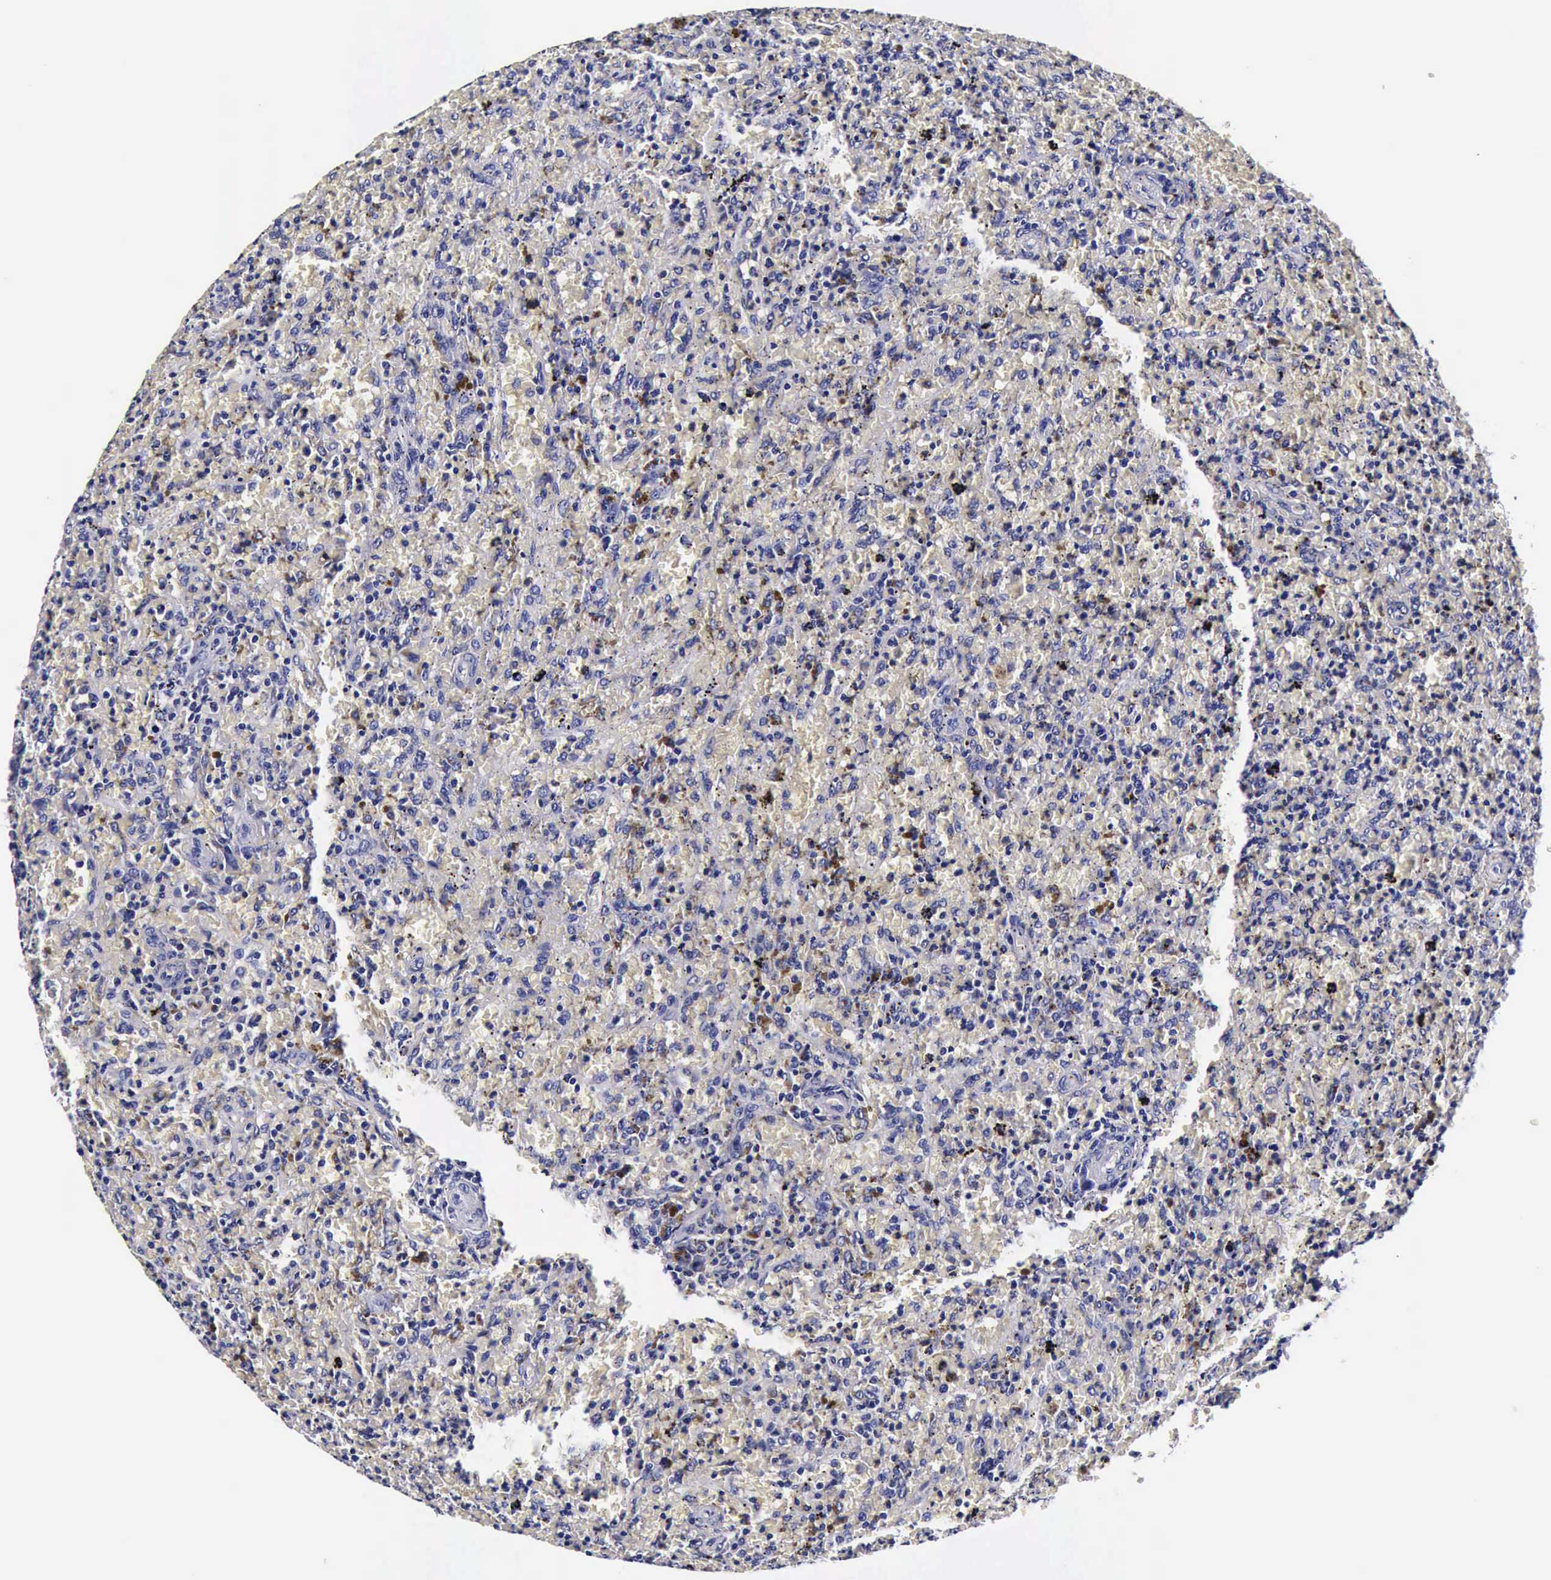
{"staining": {"intensity": "negative", "quantity": "none", "location": "none"}, "tissue": "lymphoma", "cell_type": "Tumor cells", "image_type": "cancer", "snomed": [{"axis": "morphology", "description": "Malignant lymphoma, non-Hodgkin's type, High grade"}, {"axis": "topography", "description": "Spleen"}, {"axis": "topography", "description": "Lymph node"}], "caption": "IHC photomicrograph of neoplastic tissue: lymphoma stained with DAB (3,3'-diaminobenzidine) displays no significant protein staining in tumor cells.", "gene": "IAPP", "patient": {"sex": "female", "age": 70}}